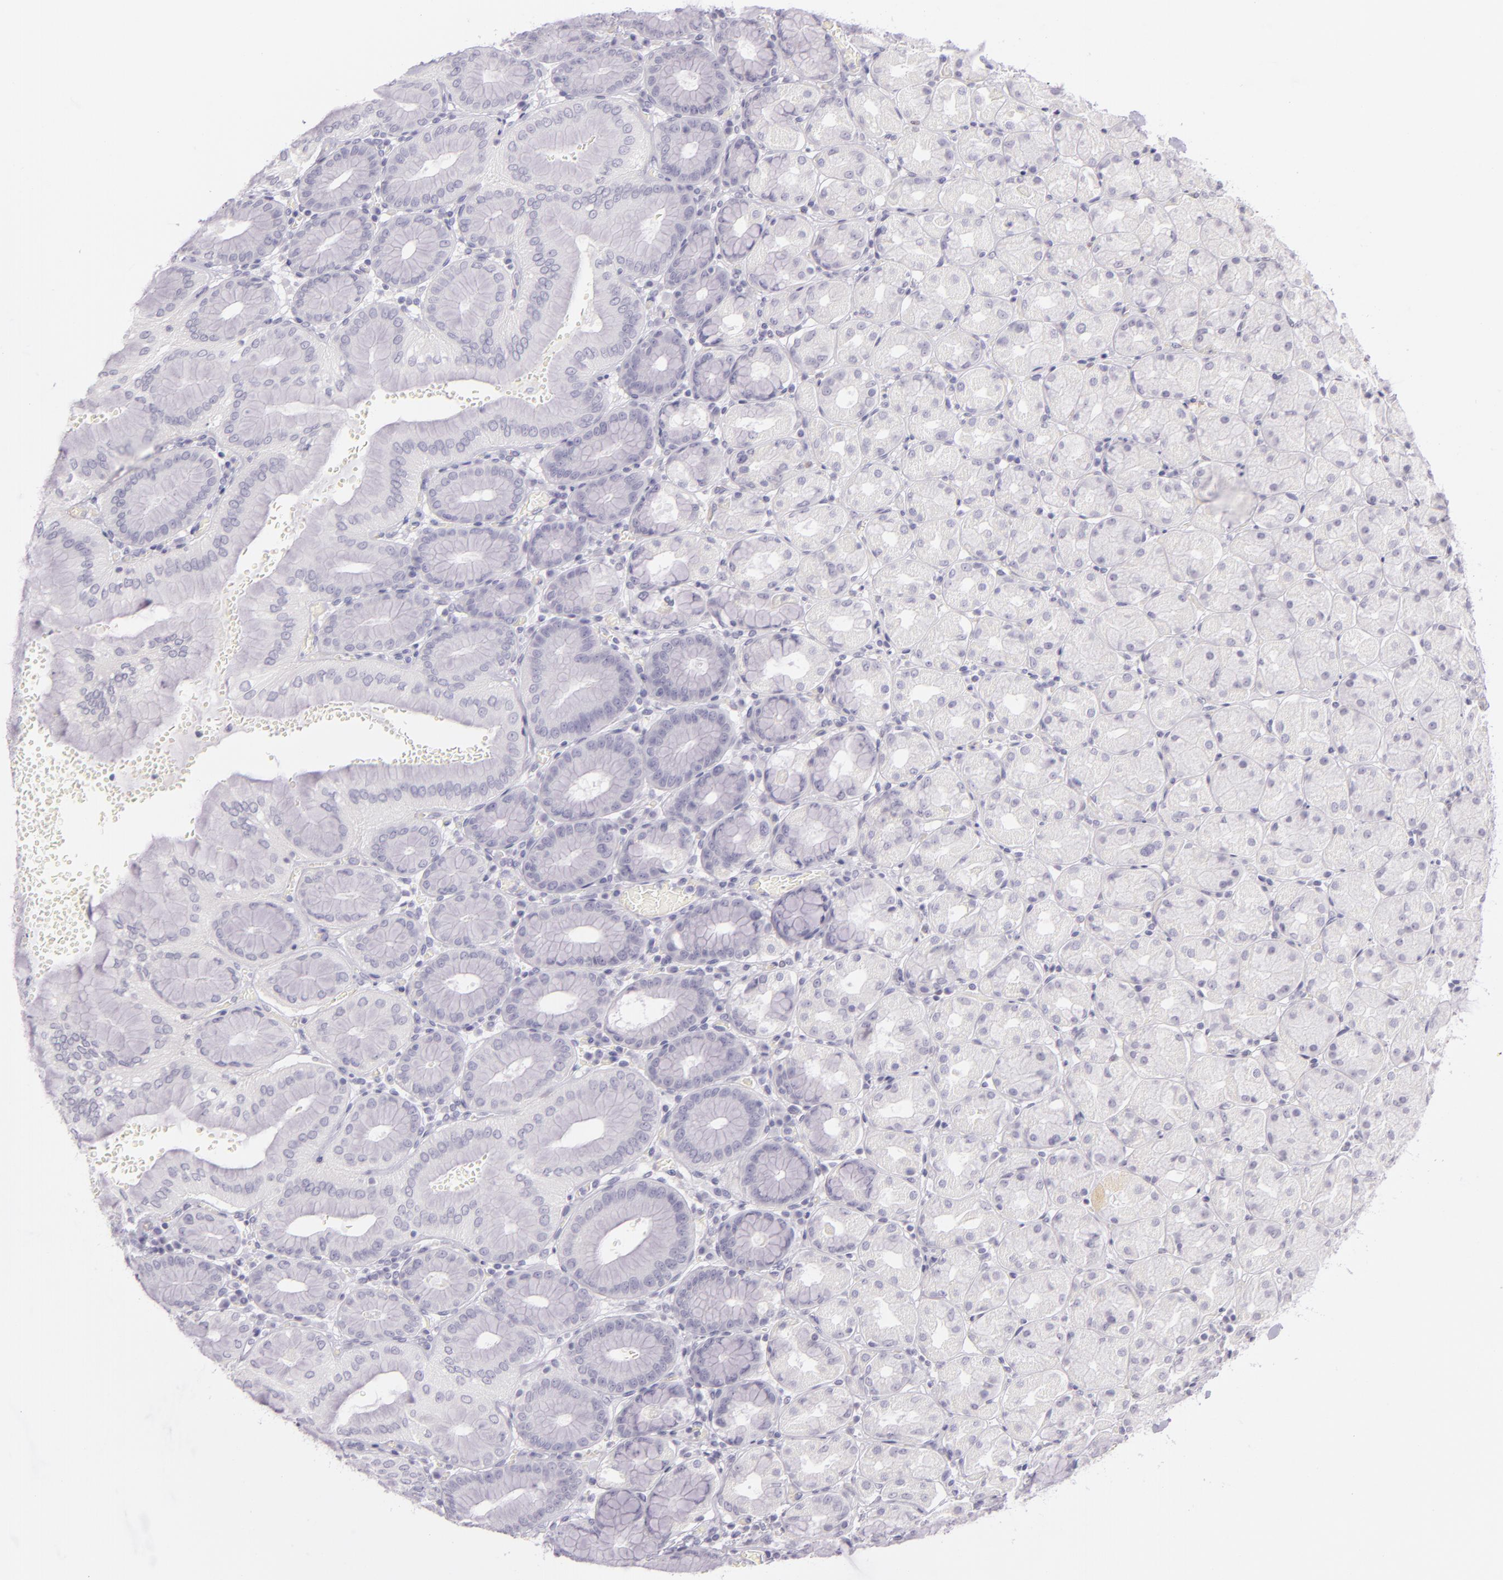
{"staining": {"intensity": "negative", "quantity": "none", "location": "none"}, "tissue": "stomach", "cell_type": "Glandular cells", "image_type": "normal", "snomed": [{"axis": "morphology", "description": "Normal tissue, NOS"}, {"axis": "topography", "description": "Stomach, upper"}, {"axis": "topography", "description": "Stomach"}], "caption": "Immunohistochemistry (IHC) micrograph of unremarkable stomach: human stomach stained with DAB (3,3'-diaminobenzidine) shows no significant protein positivity in glandular cells.", "gene": "CBS", "patient": {"sex": "male", "age": 76}}